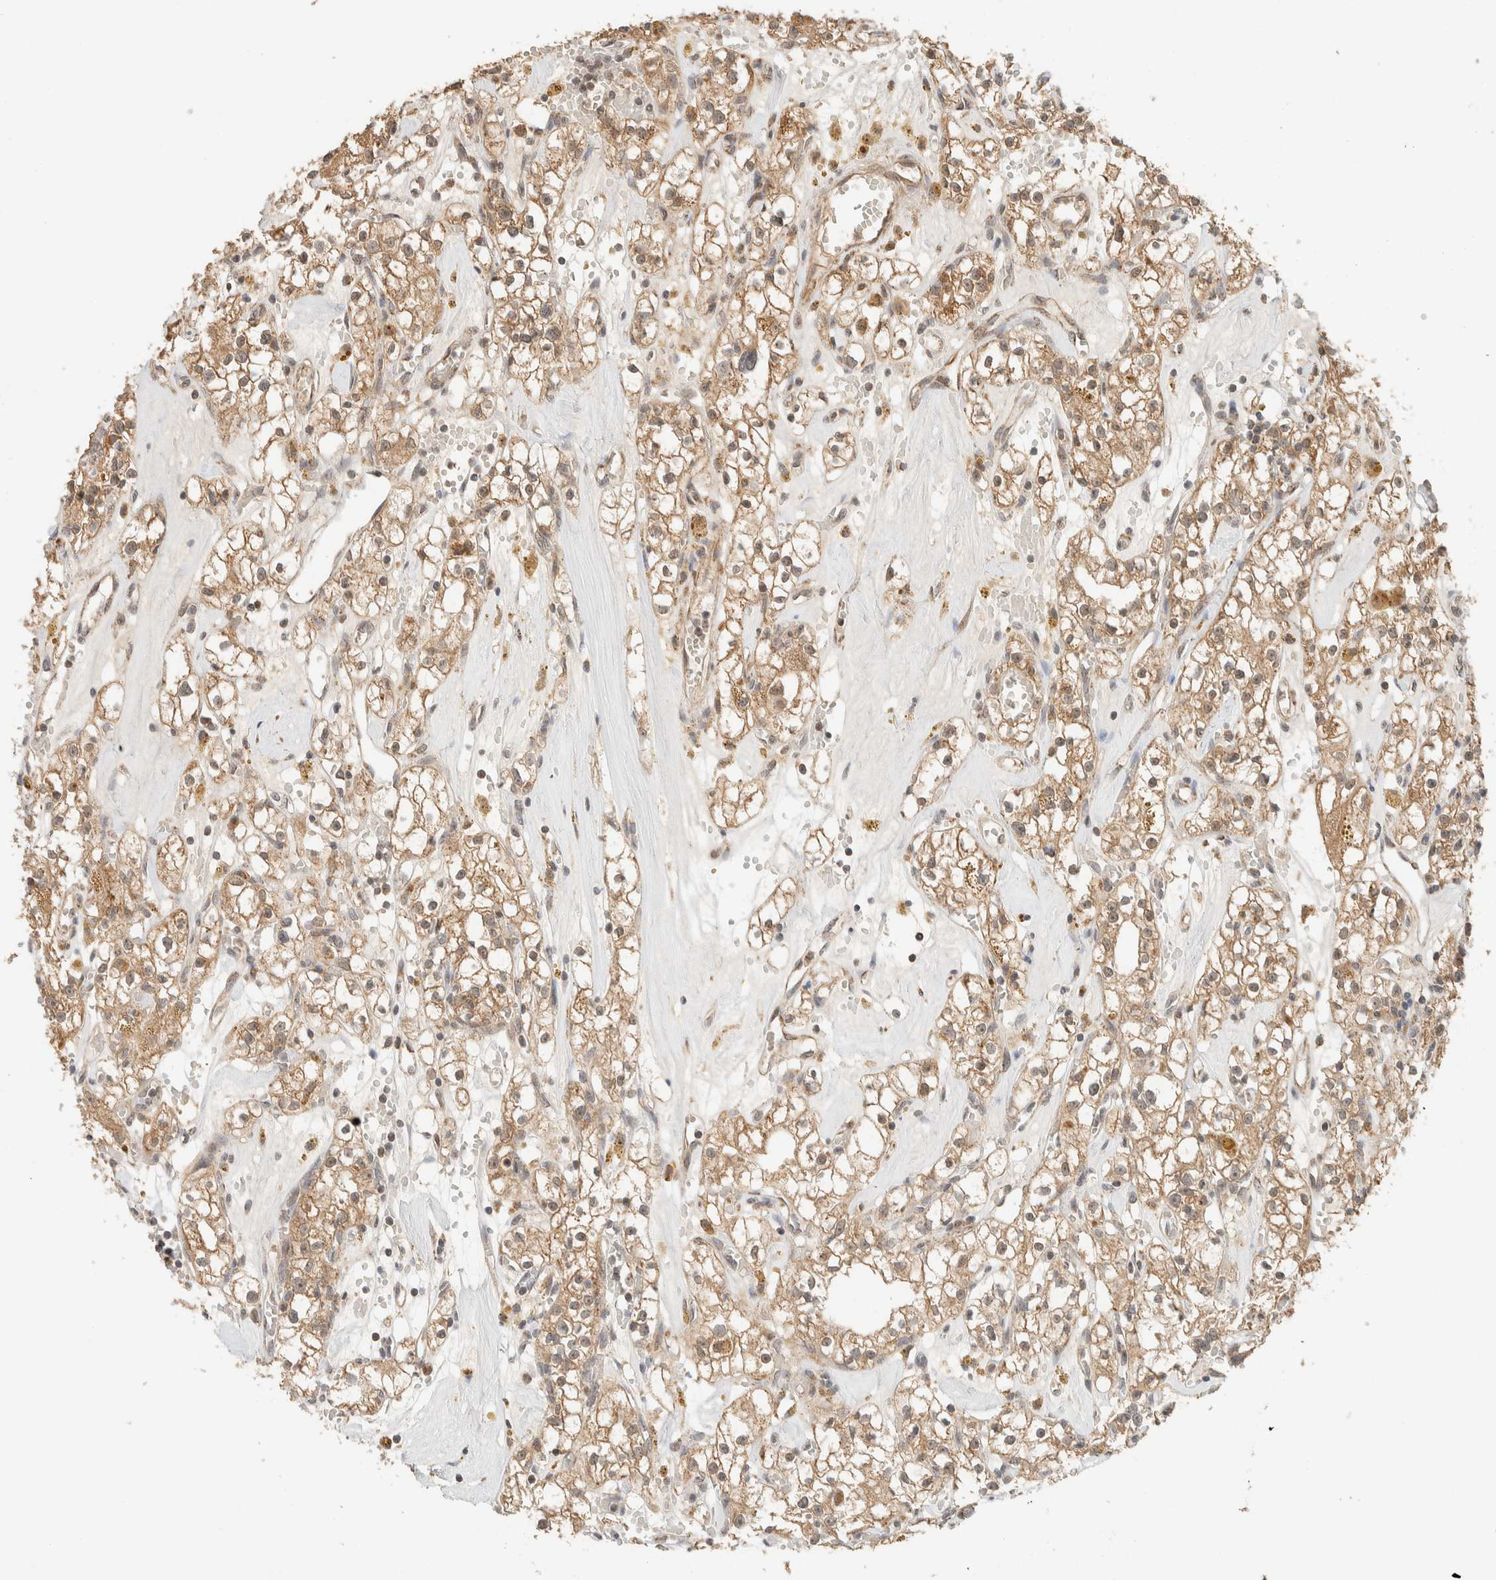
{"staining": {"intensity": "moderate", "quantity": ">75%", "location": "cytoplasmic/membranous"}, "tissue": "renal cancer", "cell_type": "Tumor cells", "image_type": "cancer", "snomed": [{"axis": "morphology", "description": "Adenocarcinoma, NOS"}, {"axis": "topography", "description": "Kidney"}], "caption": "Protein staining shows moderate cytoplasmic/membranous staining in approximately >75% of tumor cells in adenocarcinoma (renal).", "gene": "MRPL41", "patient": {"sex": "male", "age": 56}}